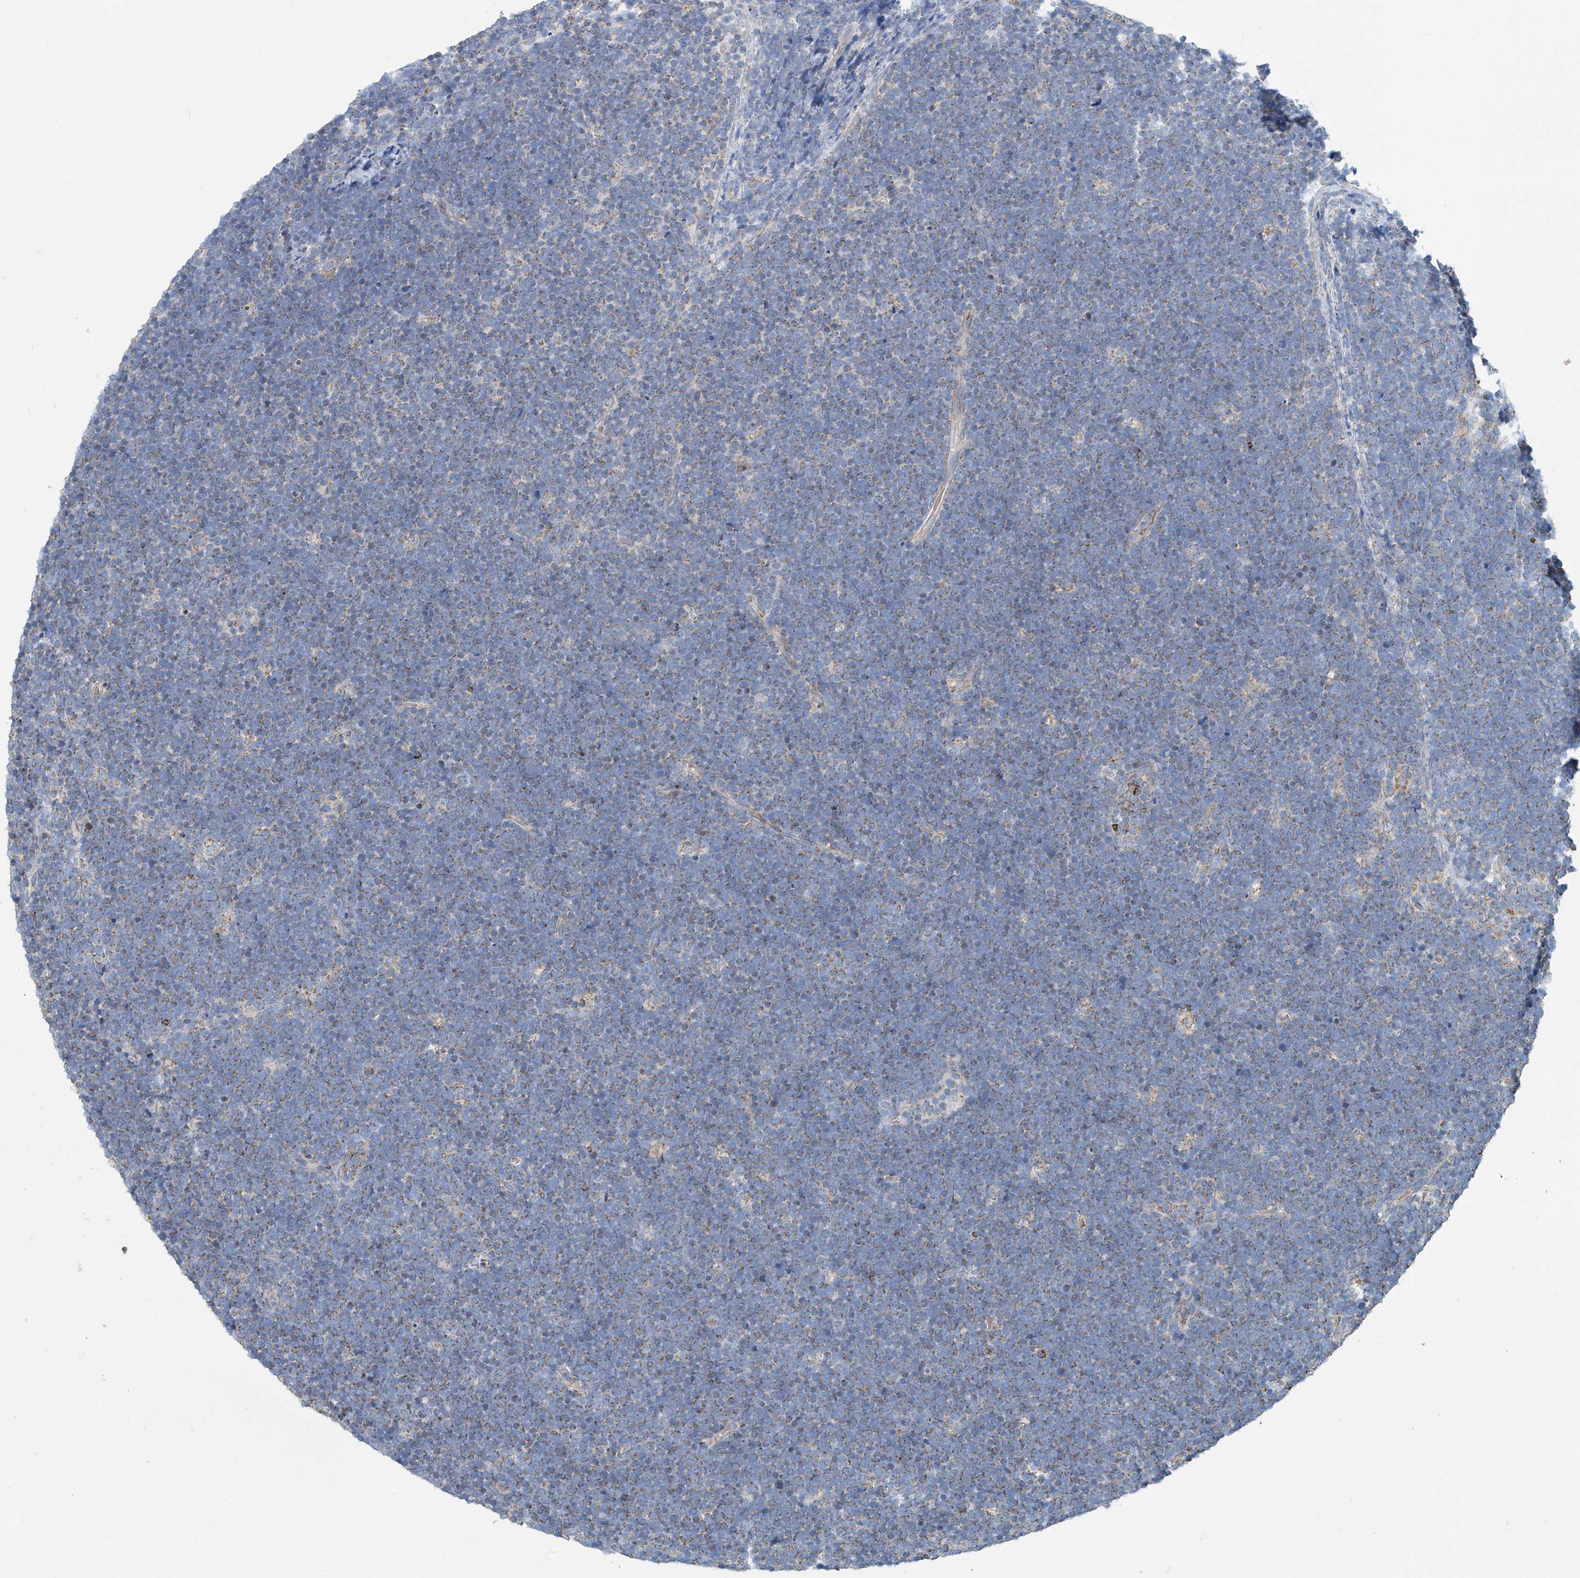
{"staining": {"intensity": "weak", "quantity": "25%-75%", "location": "cytoplasmic/membranous"}, "tissue": "lymphoma", "cell_type": "Tumor cells", "image_type": "cancer", "snomed": [{"axis": "morphology", "description": "Malignant lymphoma, non-Hodgkin's type, High grade"}, {"axis": "topography", "description": "Lymph node"}], "caption": "Immunohistochemistry (IHC) staining of lymphoma, which displays low levels of weak cytoplasmic/membranous expression in about 25%-75% of tumor cells indicating weak cytoplasmic/membranous protein positivity. The staining was performed using DAB (brown) for protein detection and nuclei were counterstained in hematoxylin (blue).", "gene": "COMMD1", "patient": {"sex": "male", "age": 13}}